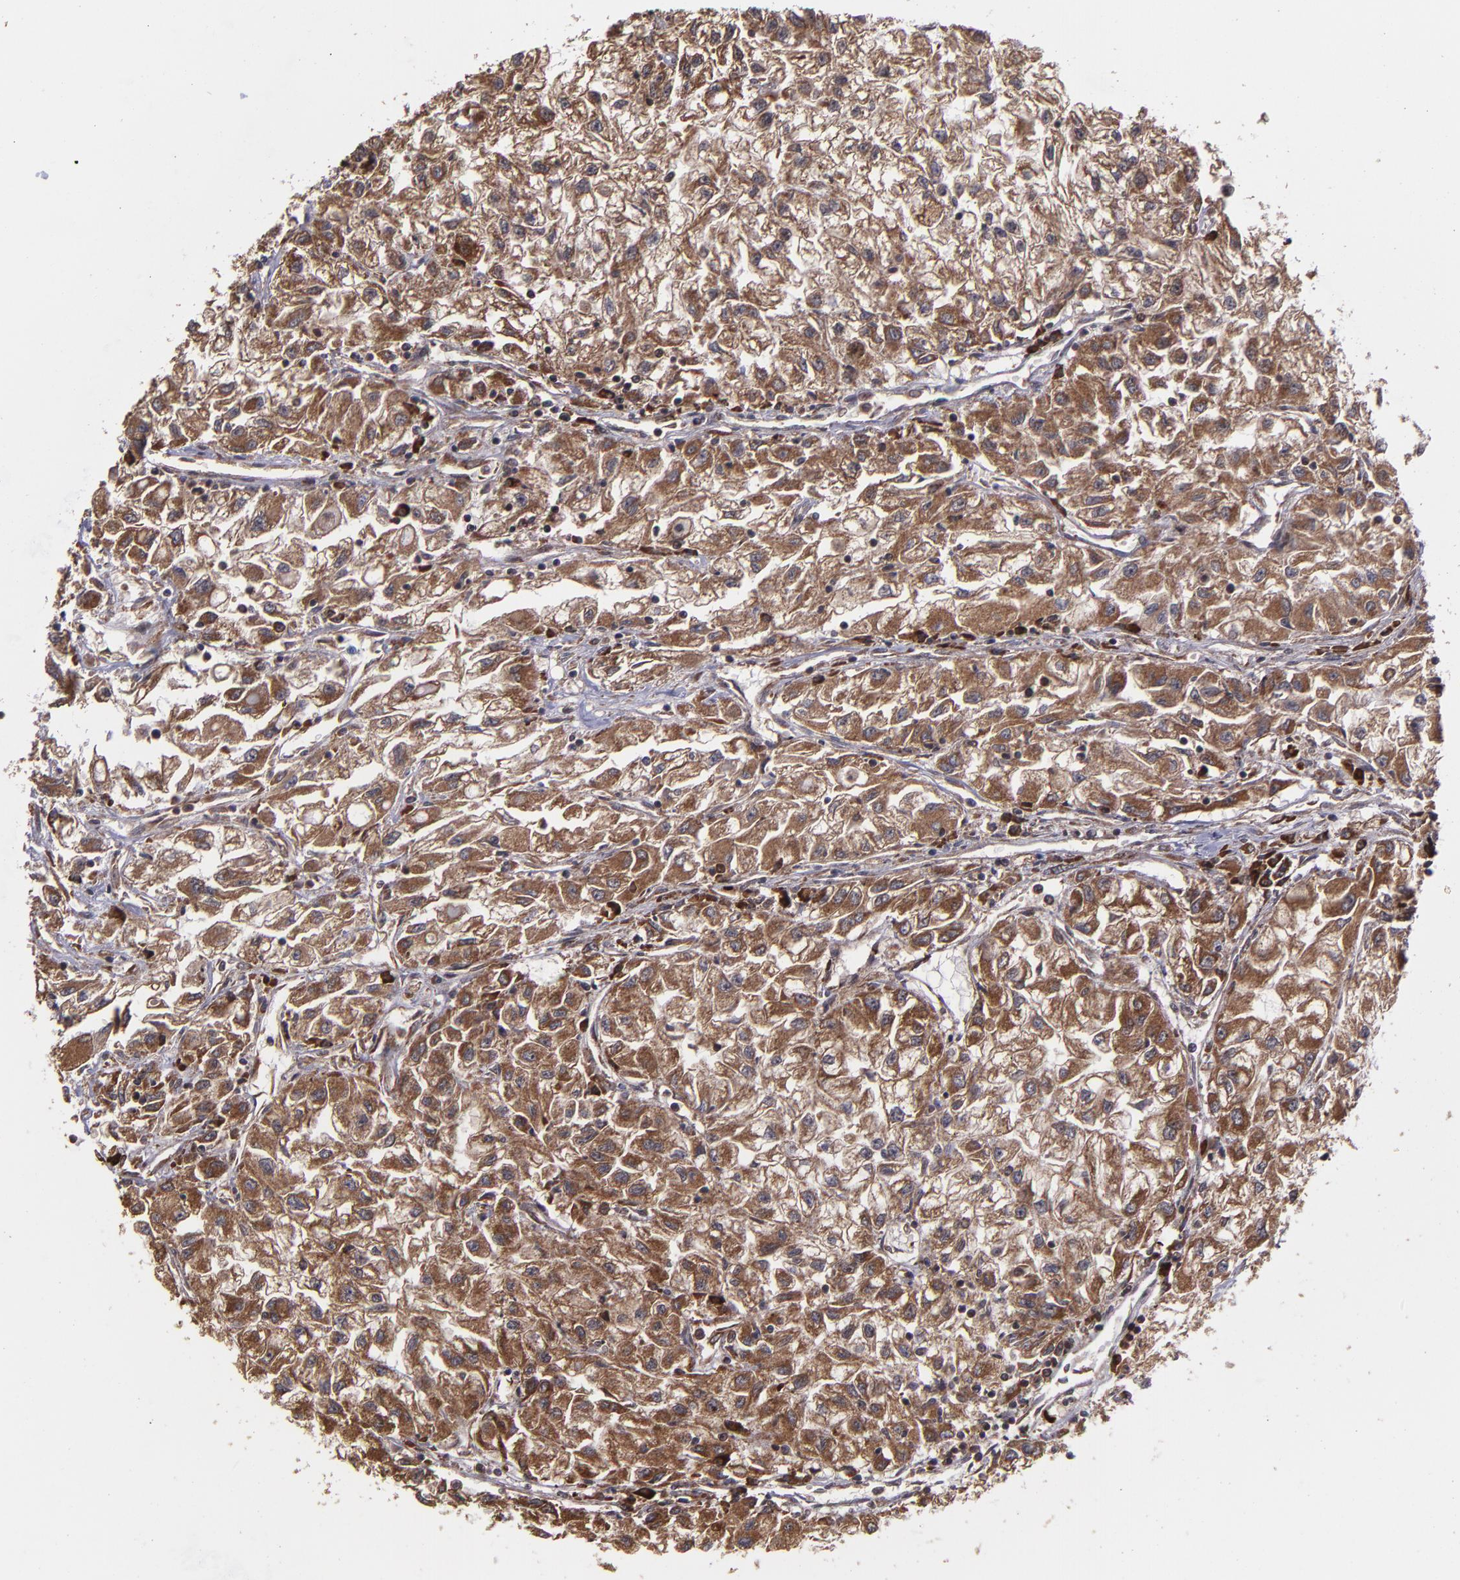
{"staining": {"intensity": "strong", "quantity": ">75%", "location": "cytoplasmic/membranous,nuclear"}, "tissue": "renal cancer", "cell_type": "Tumor cells", "image_type": "cancer", "snomed": [{"axis": "morphology", "description": "Adenocarcinoma, NOS"}, {"axis": "topography", "description": "Kidney"}], "caption": "Human adenocarcinoma (renal) stained with a protein marker shows strong staining in tumor cells.", "gene": "EIF4ENIF1", "patient": {"sex": "male", "age": 59}}